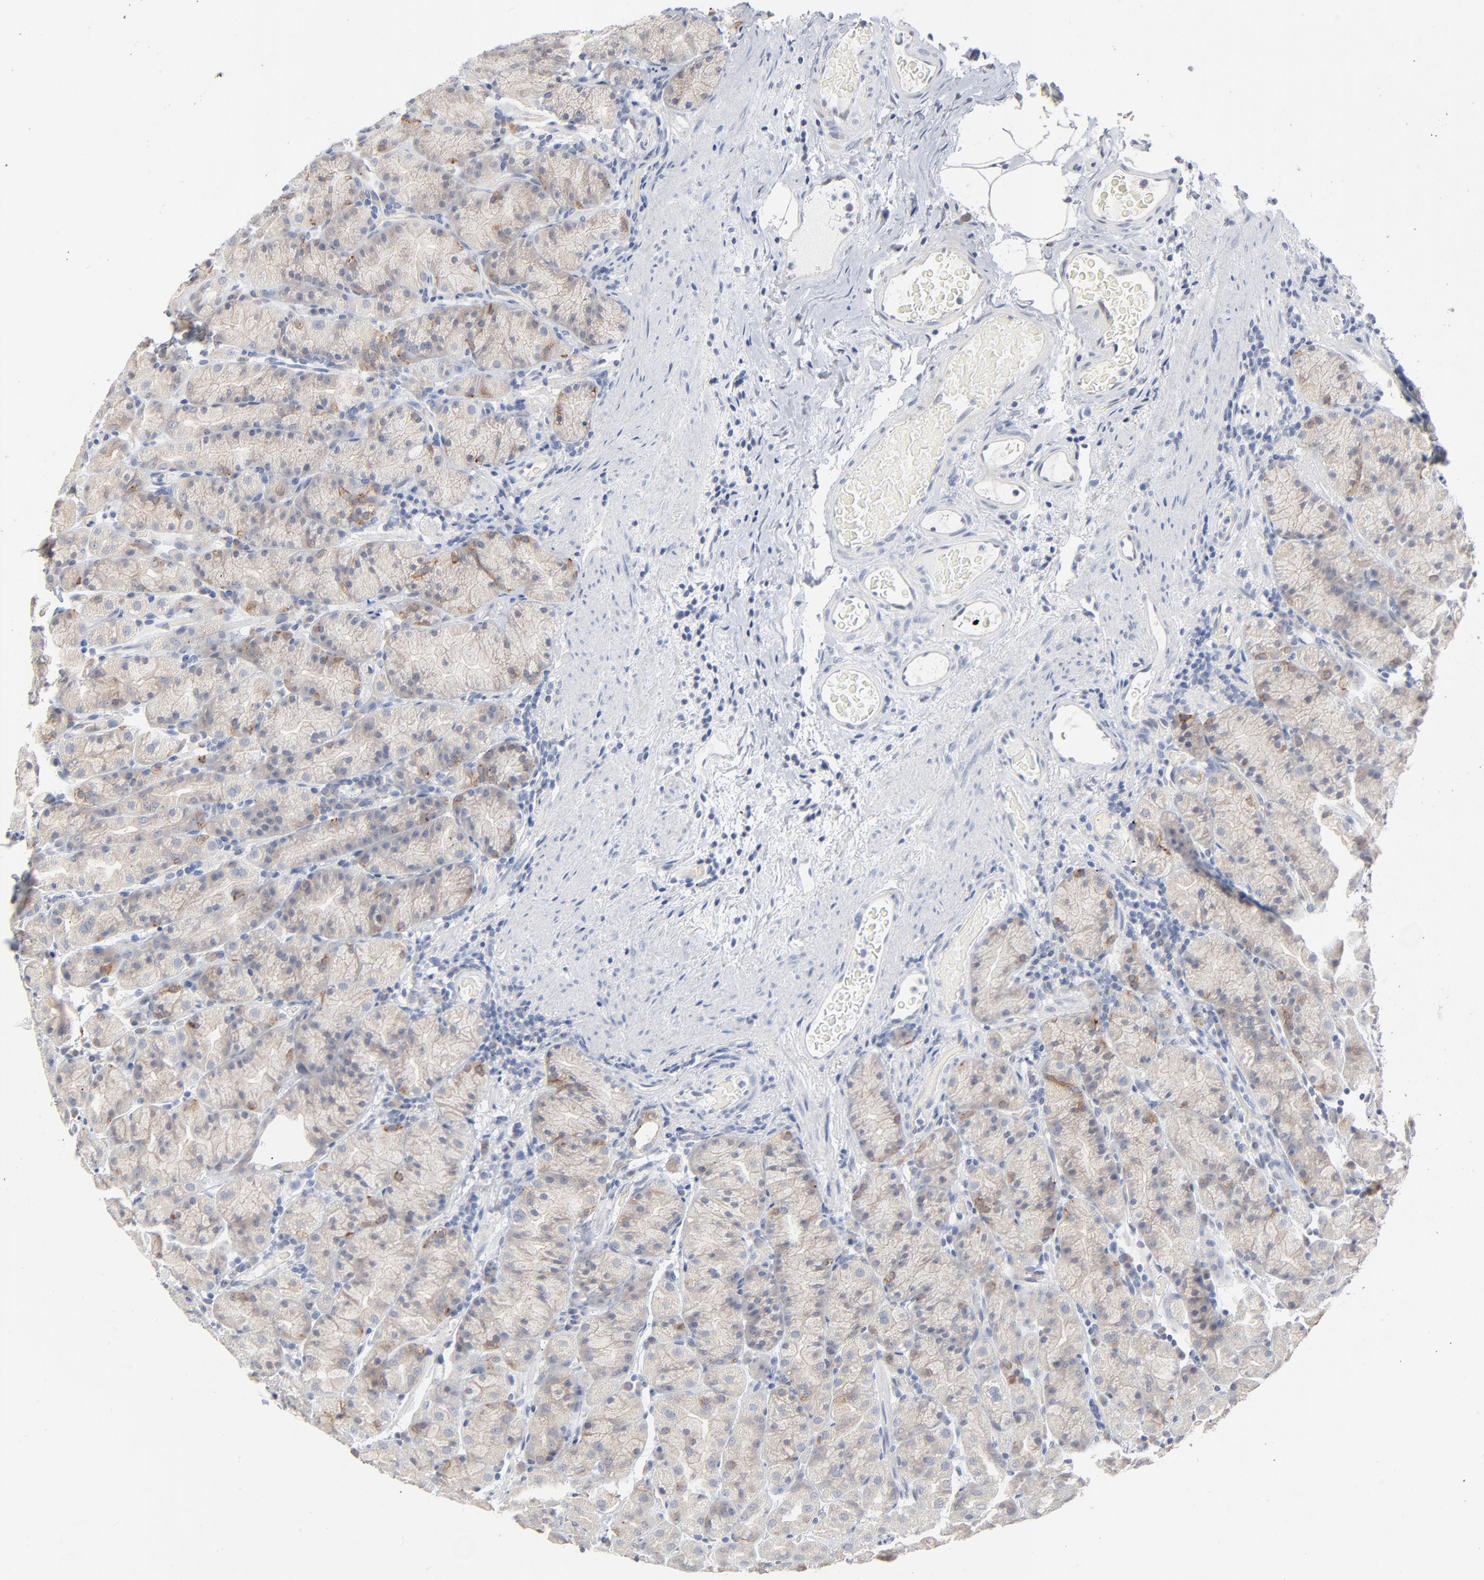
{"staining": {"intensity": "moderate", "quantity": "25%-75%", "location": "cytoplasmic/membranous"}, "tissue": "stomach", "cell_type": "Glandular cells", "image_type": "normal", "snomed": [{"axis": "morphology", "description": "Normal tissue, NOS"}, {"axis": "topography", "description": "Stomach, upper"}], "caption": "This histopathology image displays immunohistochemistry staining of unremarkable stomach, with medium moderate cytoplasmic/membranous expression in approximately 25%-75% of glandular cells.", "gene": "EPCAM", "patient": {"sex": "male", "age": 68}}